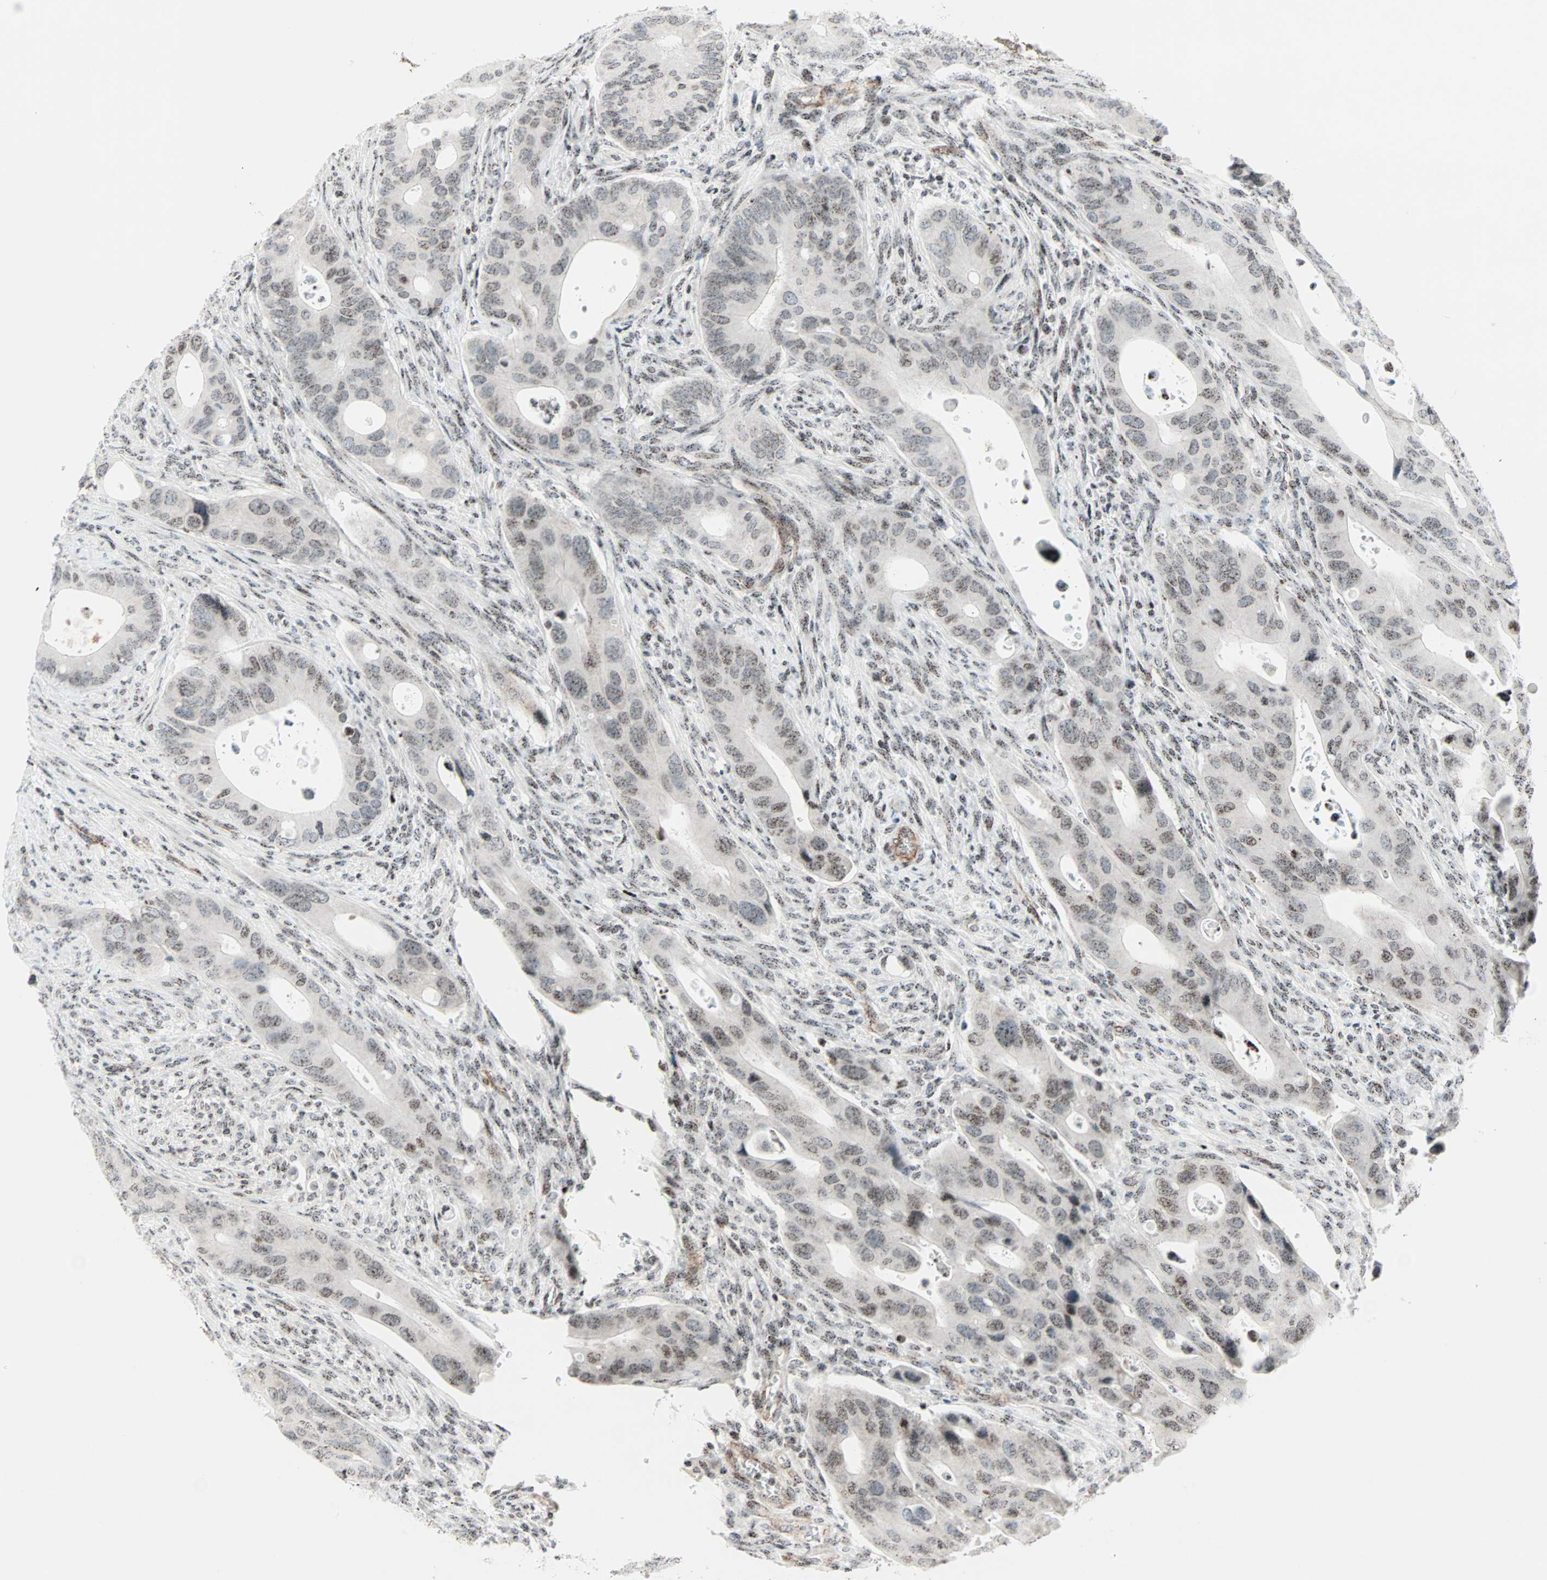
{"staining": {"intensity": "weak", "quantity": ">75%", "location": "nuclear"}, "tissue": "colorectal cancer", "cell_type": "Tumor cells", "image_type": "cancer", "snomed": [{"axis": "morphology", "description": "Adenocarcinoma, NOS"}, {"axis": "topography", "description": "Rectum"}], "caption": "IHC of human colorectal cancer (adenocarcinoma) exhibits low levels of weak nuclear positivity in about >75% of tumor cells.", "gene": "CENPA", "patient": {"sex": "female", "age": 57}}